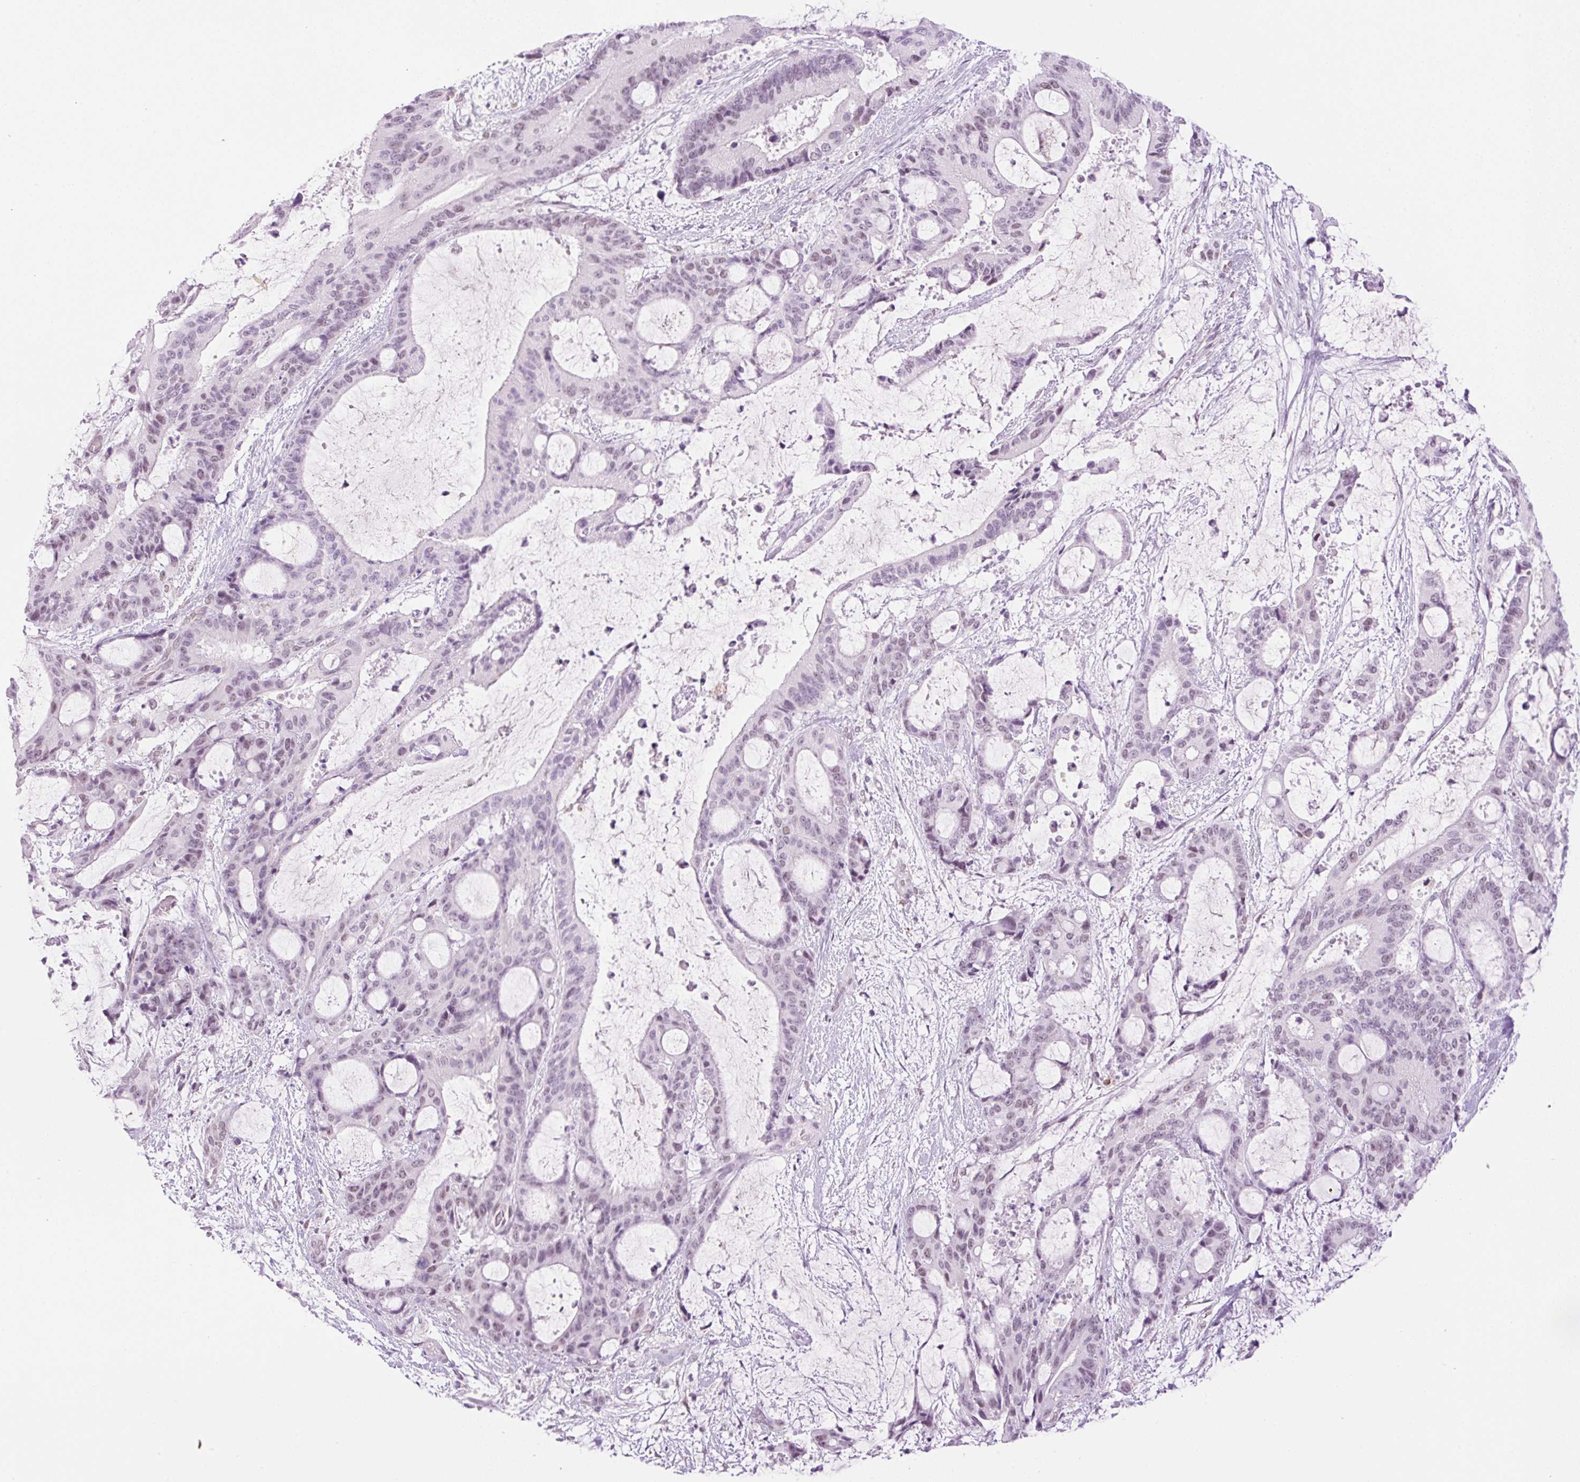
{"staining": {"intensity": "weak", "quantity": "25%-75%", "location": "nuclear"}, "tissue": "liver cancer", "cell_type": "Tumor cells", "image_type": "cancer", "snomed": [{"axis": "morphology", "description": "Normal tissue, NOS"}, {"axis": "morphology", "description": "Cholangiocarcinoma"}, {"axis": "topography", "description": "Liver"}, {"axis": "topography", "description": "Peripheral nerve tissue"}], "caption": "Immunohistochemistry (DAB (3,3'-diaminobenzidine)) staining of cholangiocarcinoma (liver) demonstrates weak nuclear protein expression in approximately 25%-75% of tumor cells.", "gene": "PALM3", "patient": {"sex": "female", "age": 73}}